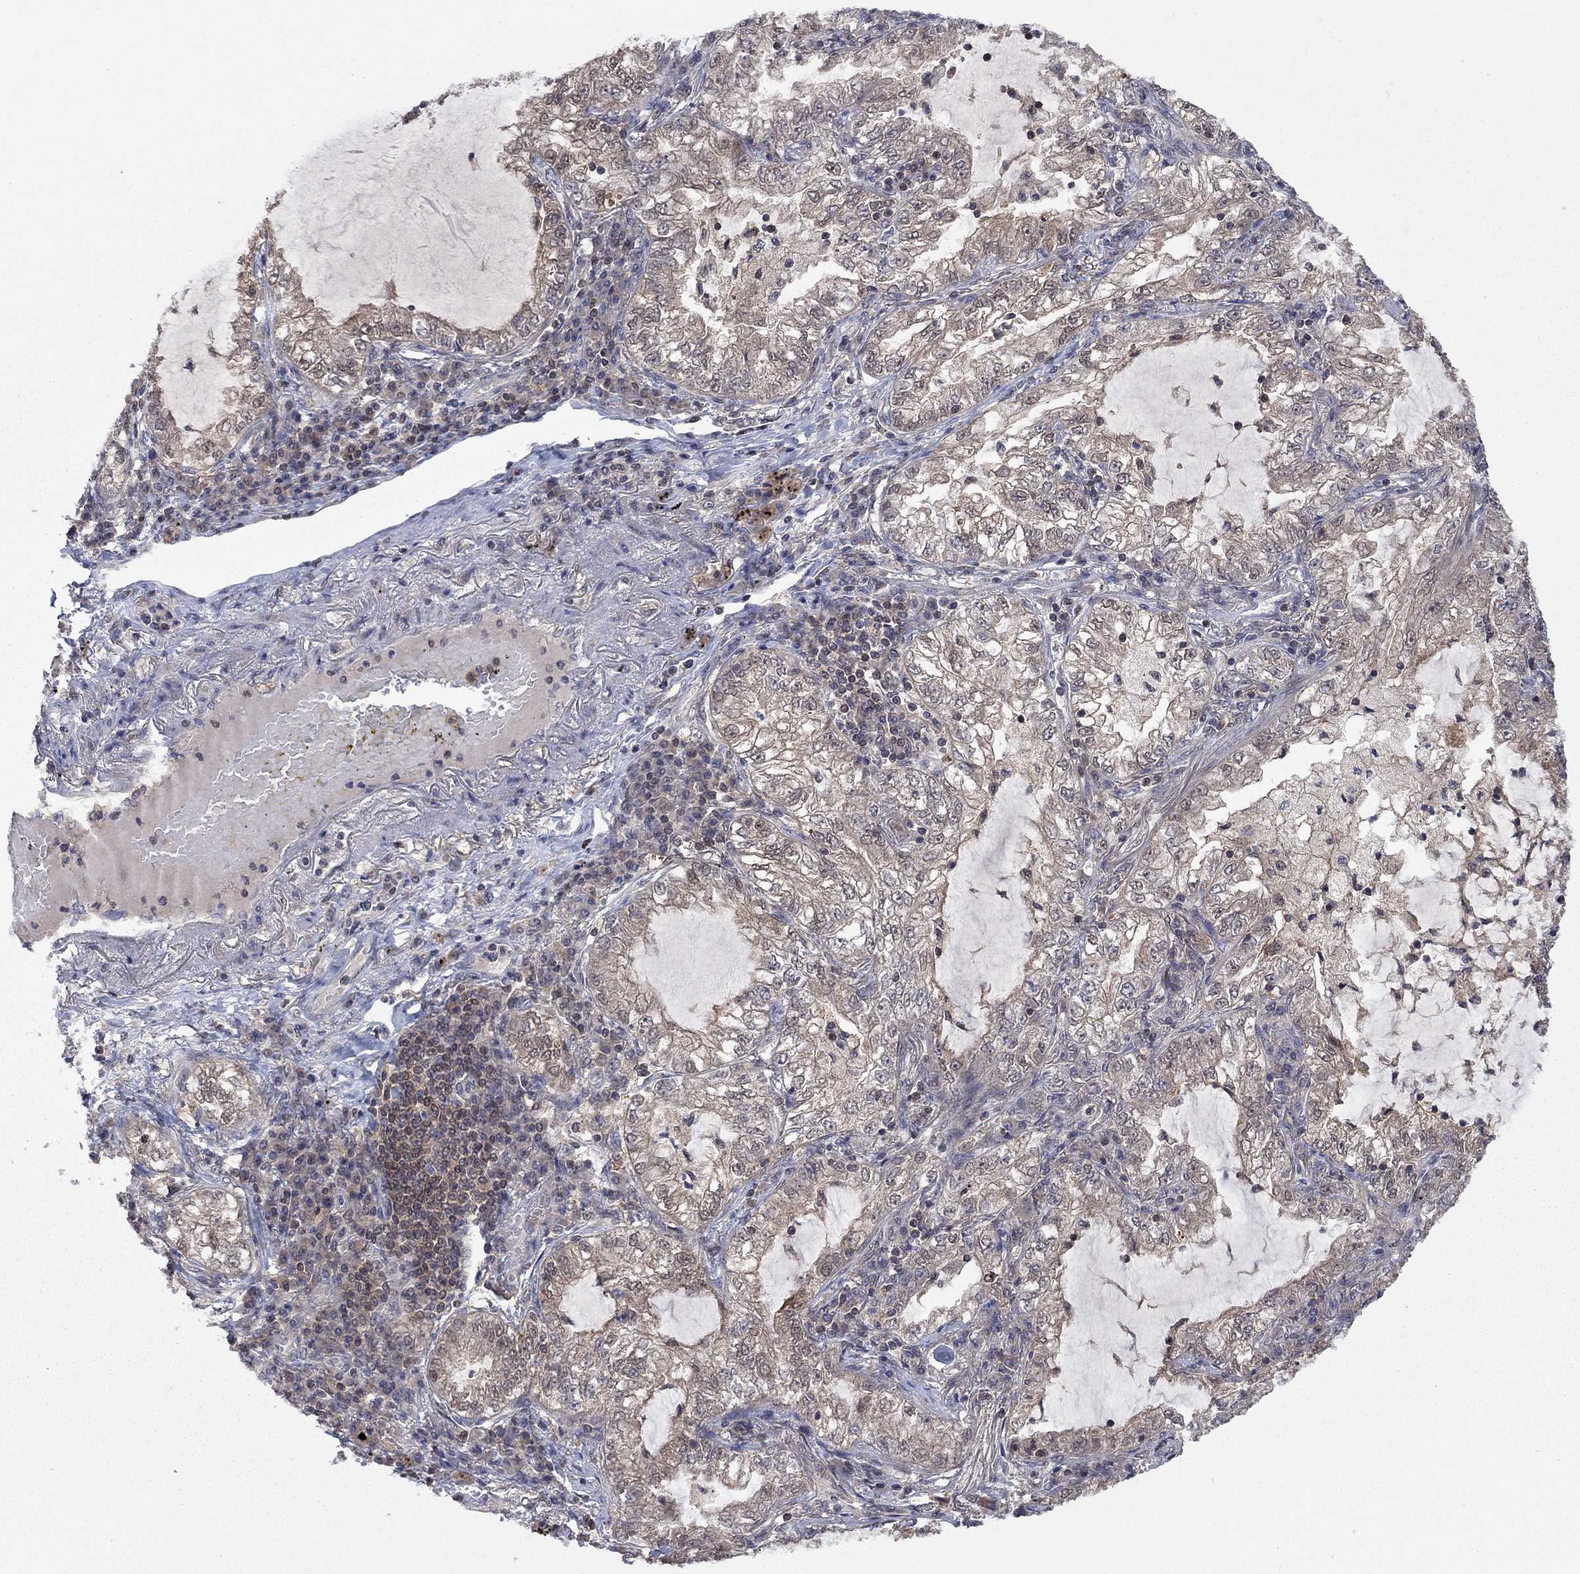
{"staining": {"intensity": "weak", "quantity": "<25%", "location": "cytoplasmic/membranous"}, "tissue": "lung cancer", "cell_type": "Tumor cells", "image_type": "cancer", "snomed": [{"axis": "morphology", "description": "Adenocarcinoma, NOS"}, {"axis": "topography", "description": "Lung"}], "caption": "Tumor cells show no significant protein staining in lung cancer (adenocarcinoma). (Immunohistochemistry (ihc), brightfield microscopy, high magnification).", "gene": "IAH1", "patient": {"sex": "female", "age": 73}}